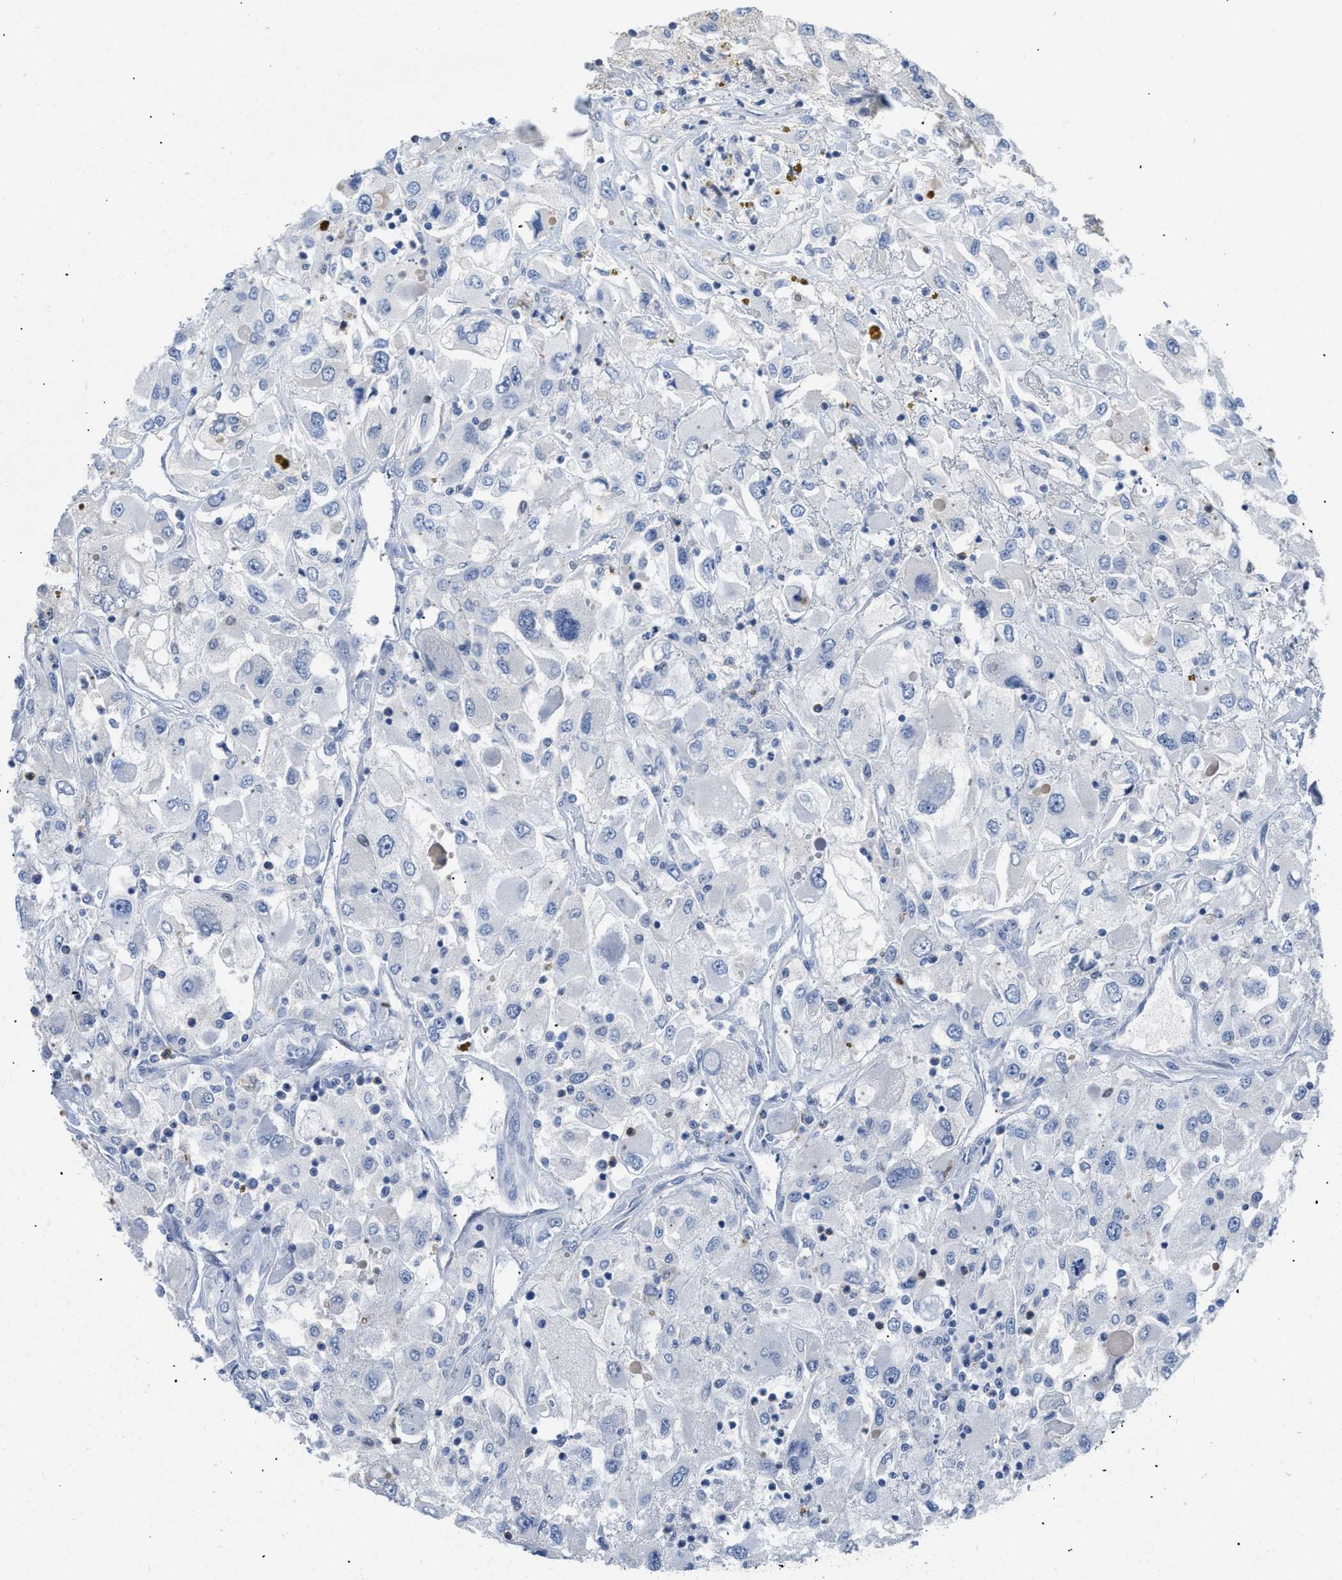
{"staining": {"intensity": "negative", "quantity": "none", "location": "none"}, "tissue": "renal cancer", "cell_type": "Tumor cells", "image_type": "cancer", "snomed": [{"axis": "morphology", "description": "Adenocarcinoma, NOS"}, {"axis": "topography", "description": "Kidney"}], "caption": "A high-resolution photomicrograph shows IHC staining of adenocarcinoma (renal), which exhibits no significant positivity in tumor cells. (Stains: DAB (3,3'-diaminobenzidine) IHC with hematoxylin counter stain, Microscopy: brightfield microscopy at high magnification).", "gene": "BOLL", "patient": {"sex": "female", "age": 52}}